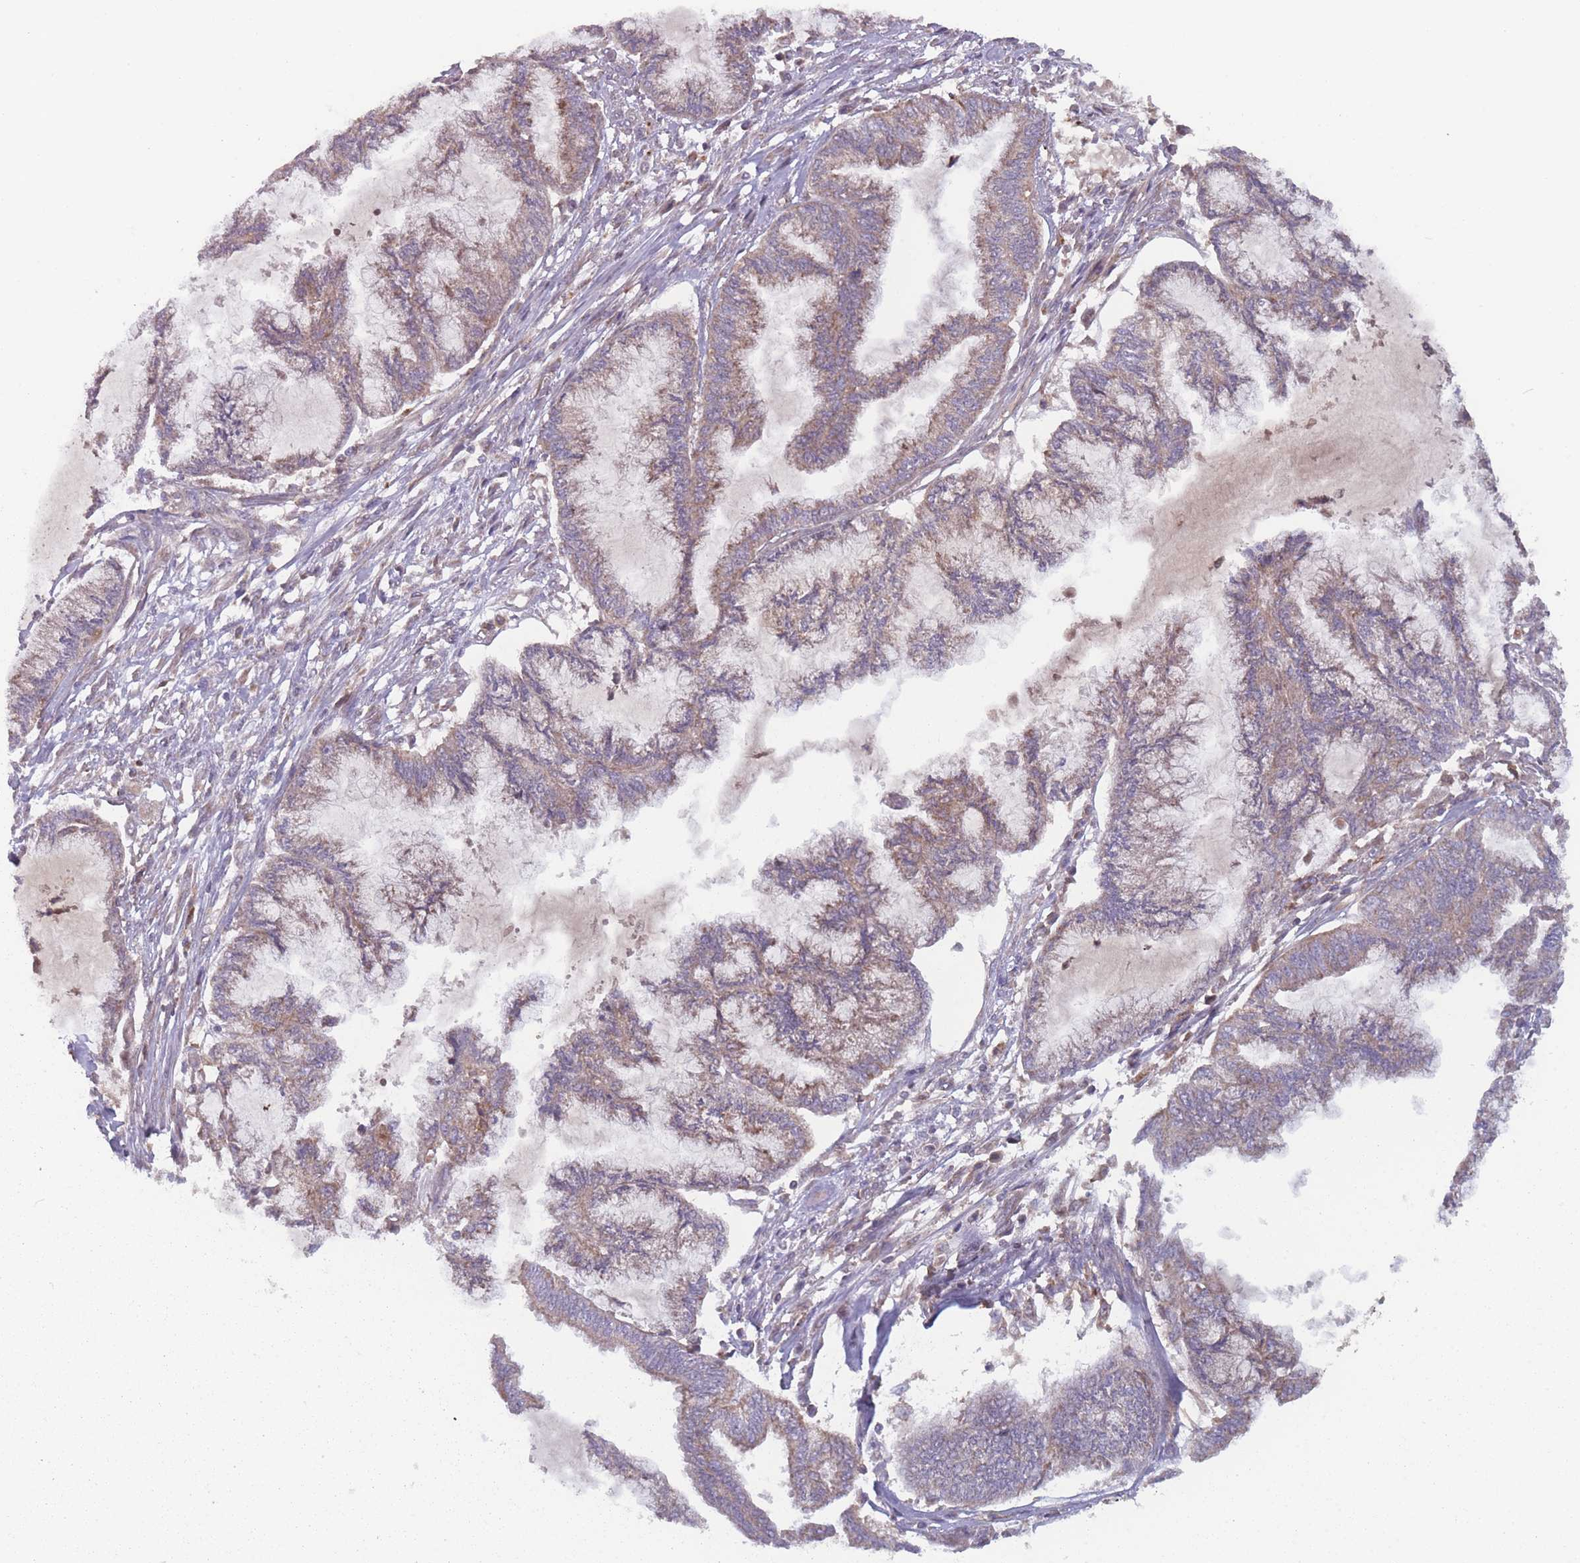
{"staining": {"intensity": "weak", "quantity": "25%-75%", "location": "cytoplasmic/membranous"}, "tissue": "endometrial cancer", "cell_type": "Tumor cells", "image_type": "cancer", "snomed": [{"axis": "morphology", "description": "Adenocarcinoma, NOS"}, {"axis": "topography", "description": "Endometrium"}], "caption": "Immunohistochemical staining of human adenocarcinoma (endometrial) shows weak cytoplasmic/membranous protein positivity in approximately 25%-75% of tumor cells.", "gene": "ATP5MG", "patient": {"sex": "female", "age": 86}}